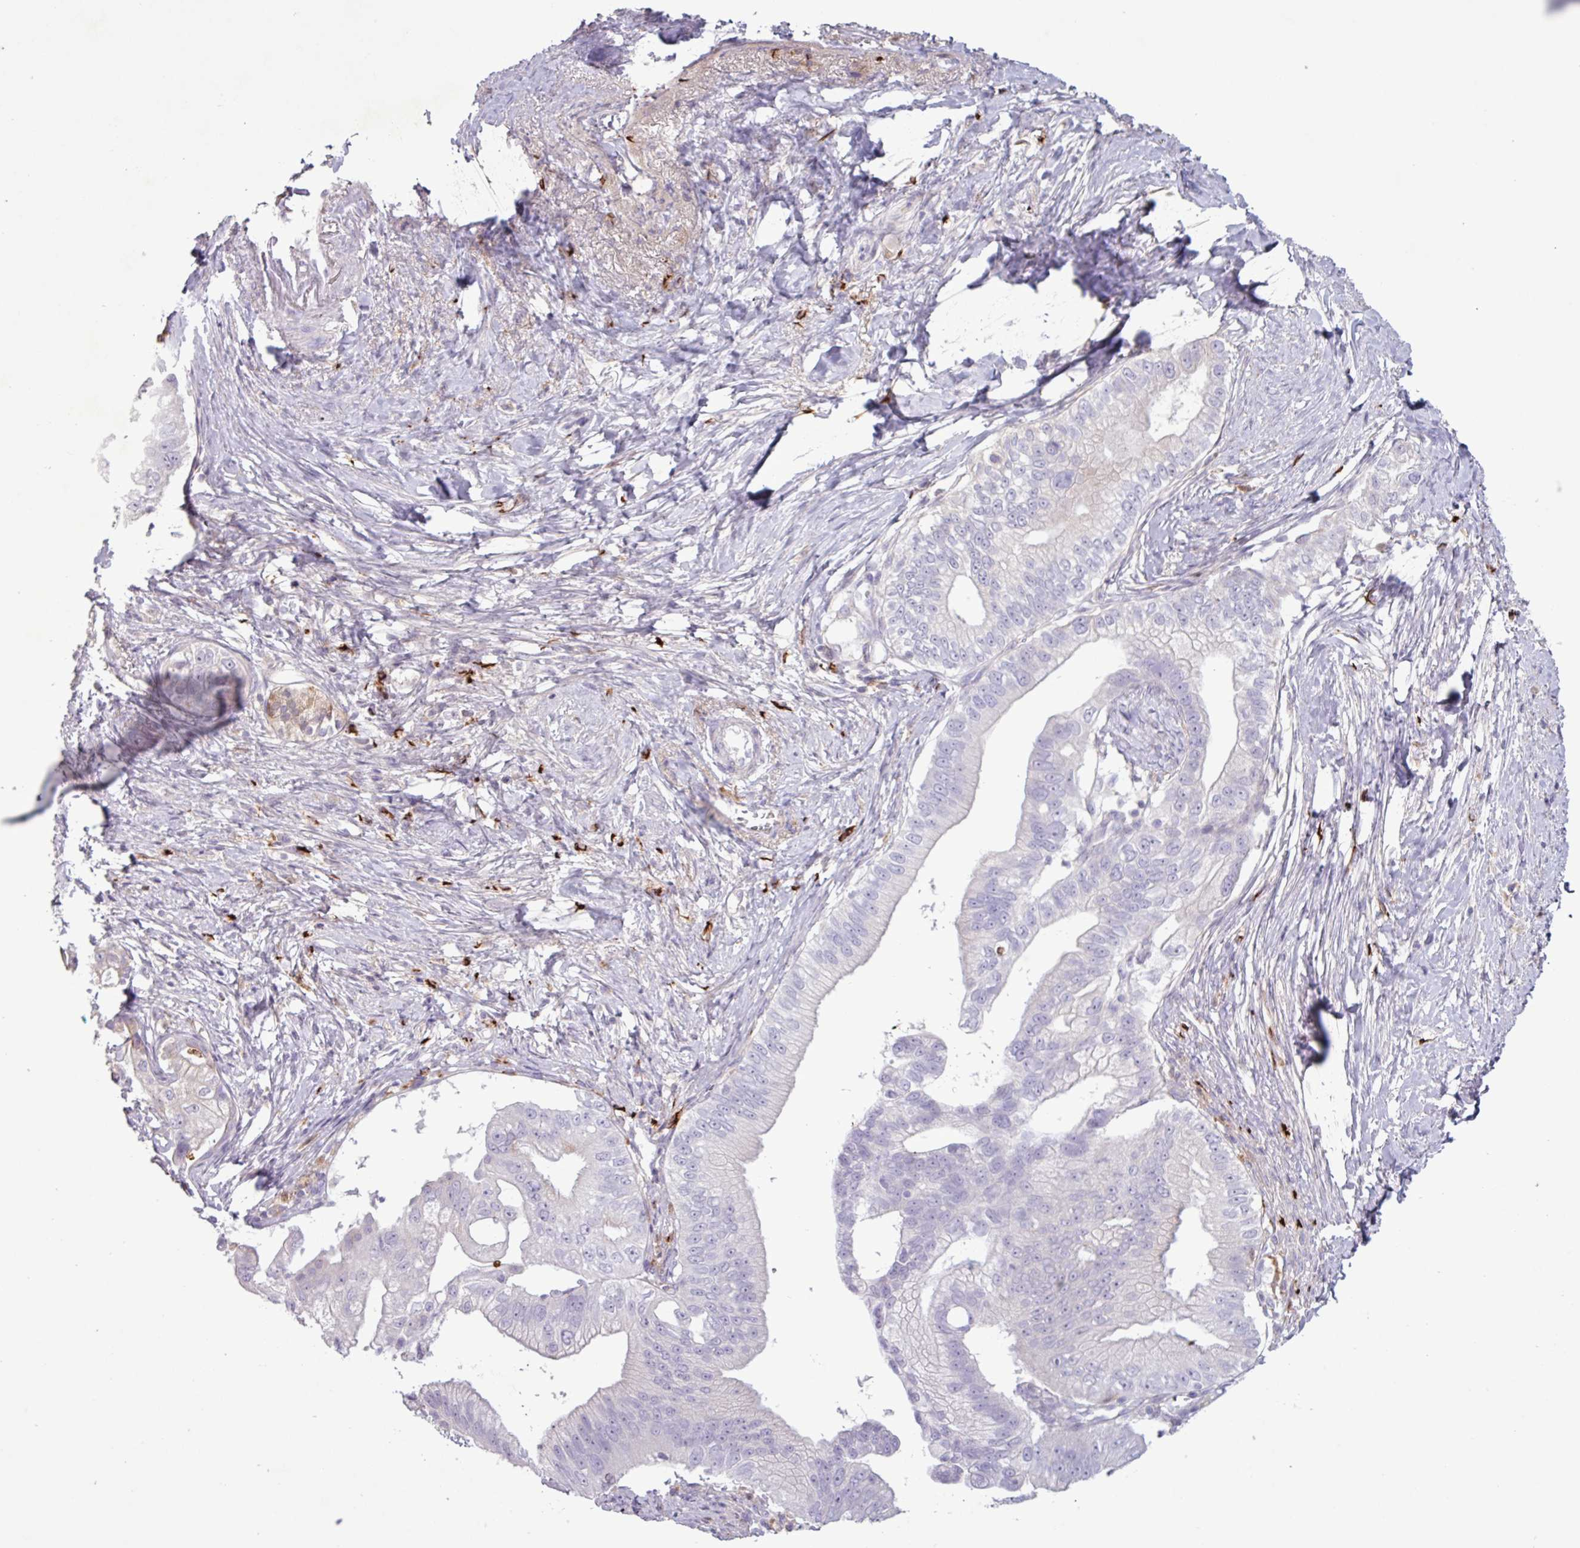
{"staining": {"intensity": "negative", "quantity": "none", "location": "none"}, "tissue": "pancreatic cancer", "cell_type": "Tumor cells", "image_type": "cancer", "snomed": [{"axis": "morphology", "description": "Adenocarcinoma, NOS"}, {"axis": "topography", "description": "Pancreas"}], "caption": "The image demonstrates no staining of tumor cells in pancreatic cancer (adenocarcinoma).", "gene": "C4B", "patient": {"sex": "male", "age": 70}}